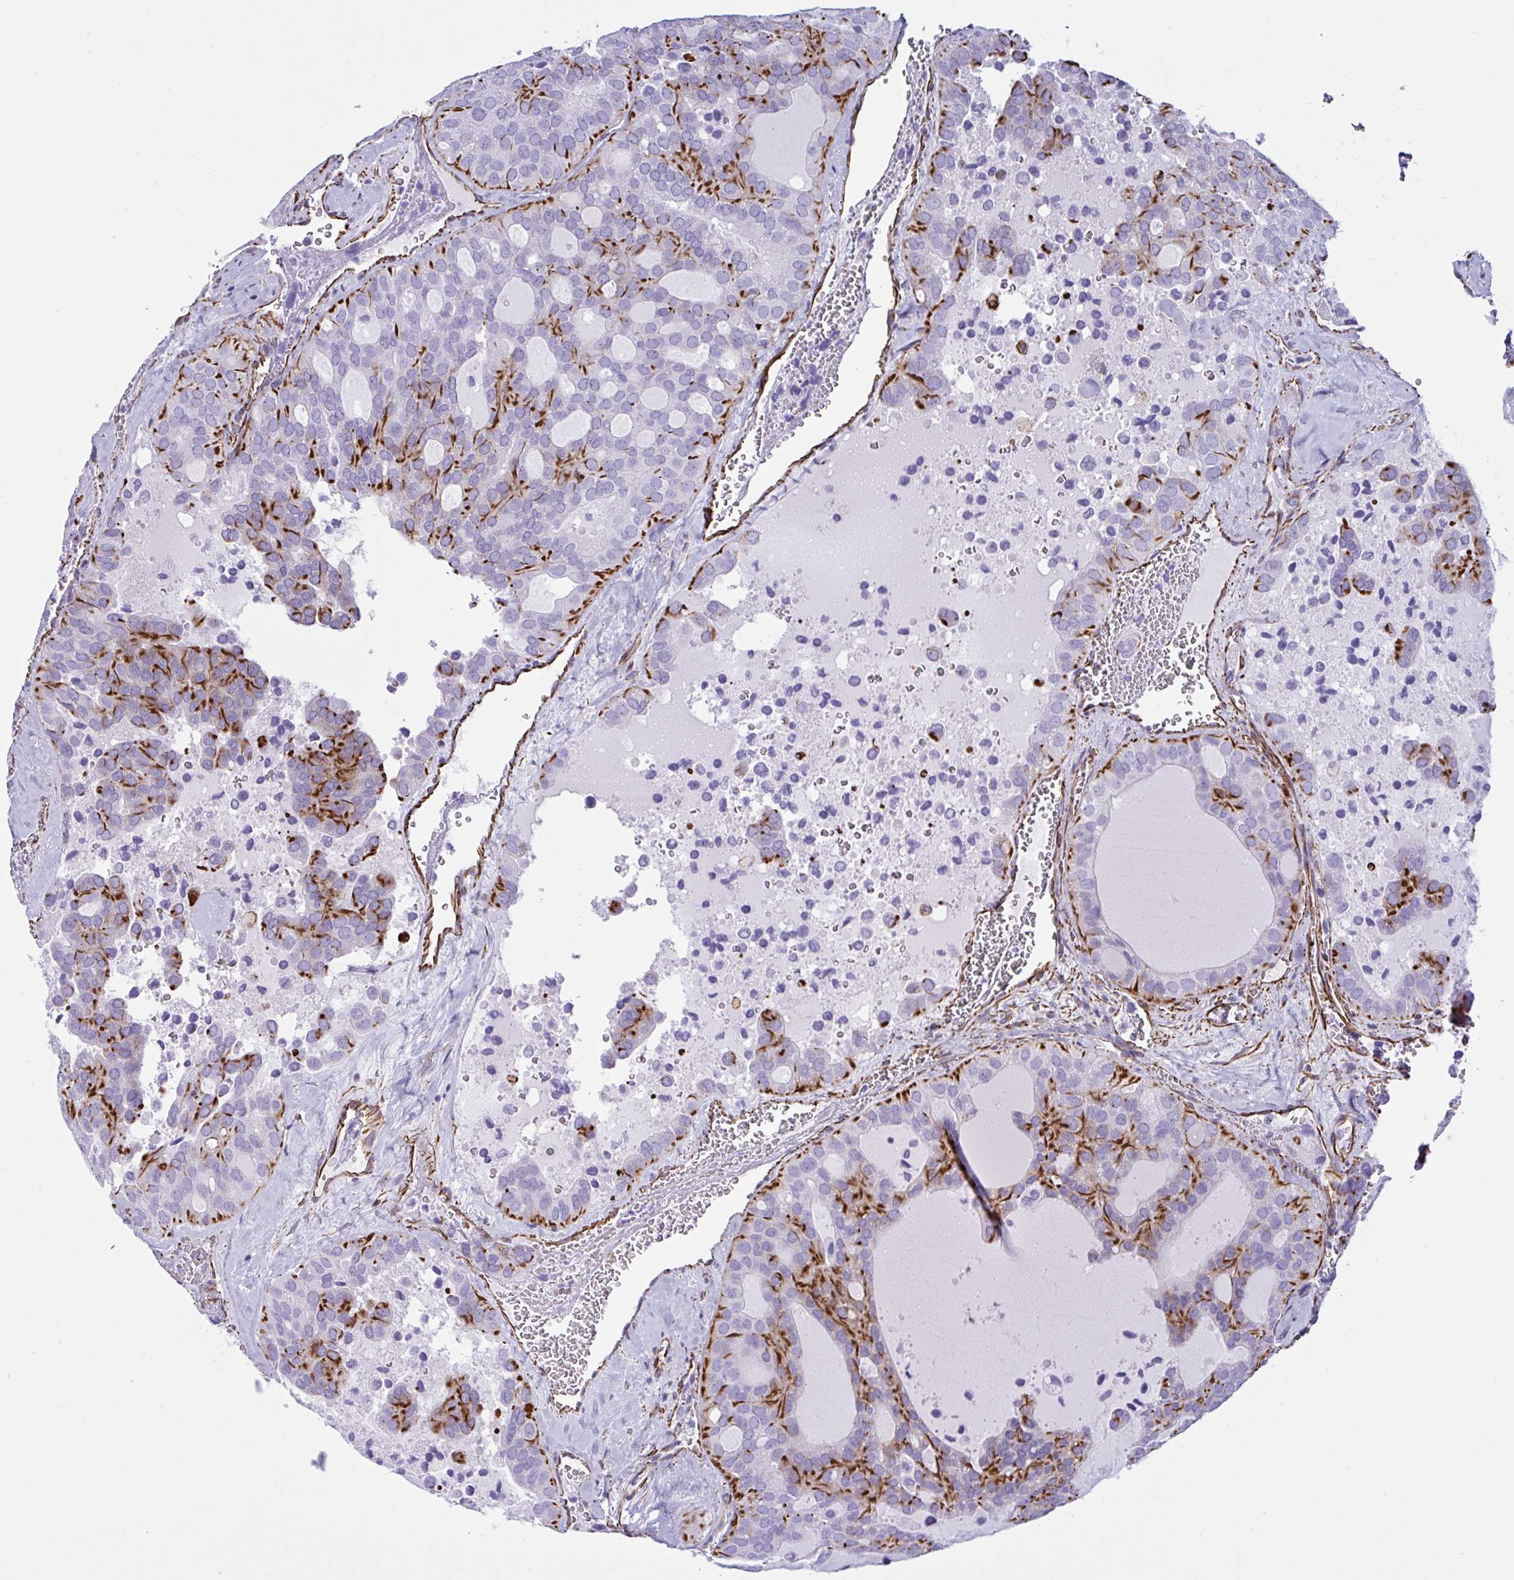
{"staining": {"intensity": "strong", "quantity": "25%-75%", "location": "cytoplasmic/membranous"}, "tissue": "thyroid cancer", "cell_type": "Tumor cells", "image_type": "cancer", "snomed": [{"axis": "morphology", "description": "Follicular adenoma carcinoma, NOS"}, {"axis": "topography", "description": "Thyroid gland"}], "caption": "There is high levels of strong cytoplasmic/membranous expression in tumor cells of thyroid cancer (follicular adenoma carcinoma), as demonstrated by immunohistochemical staining (brown color).", "gene": "SMAD5", "patient": {"sex": "male", "age": 75}}